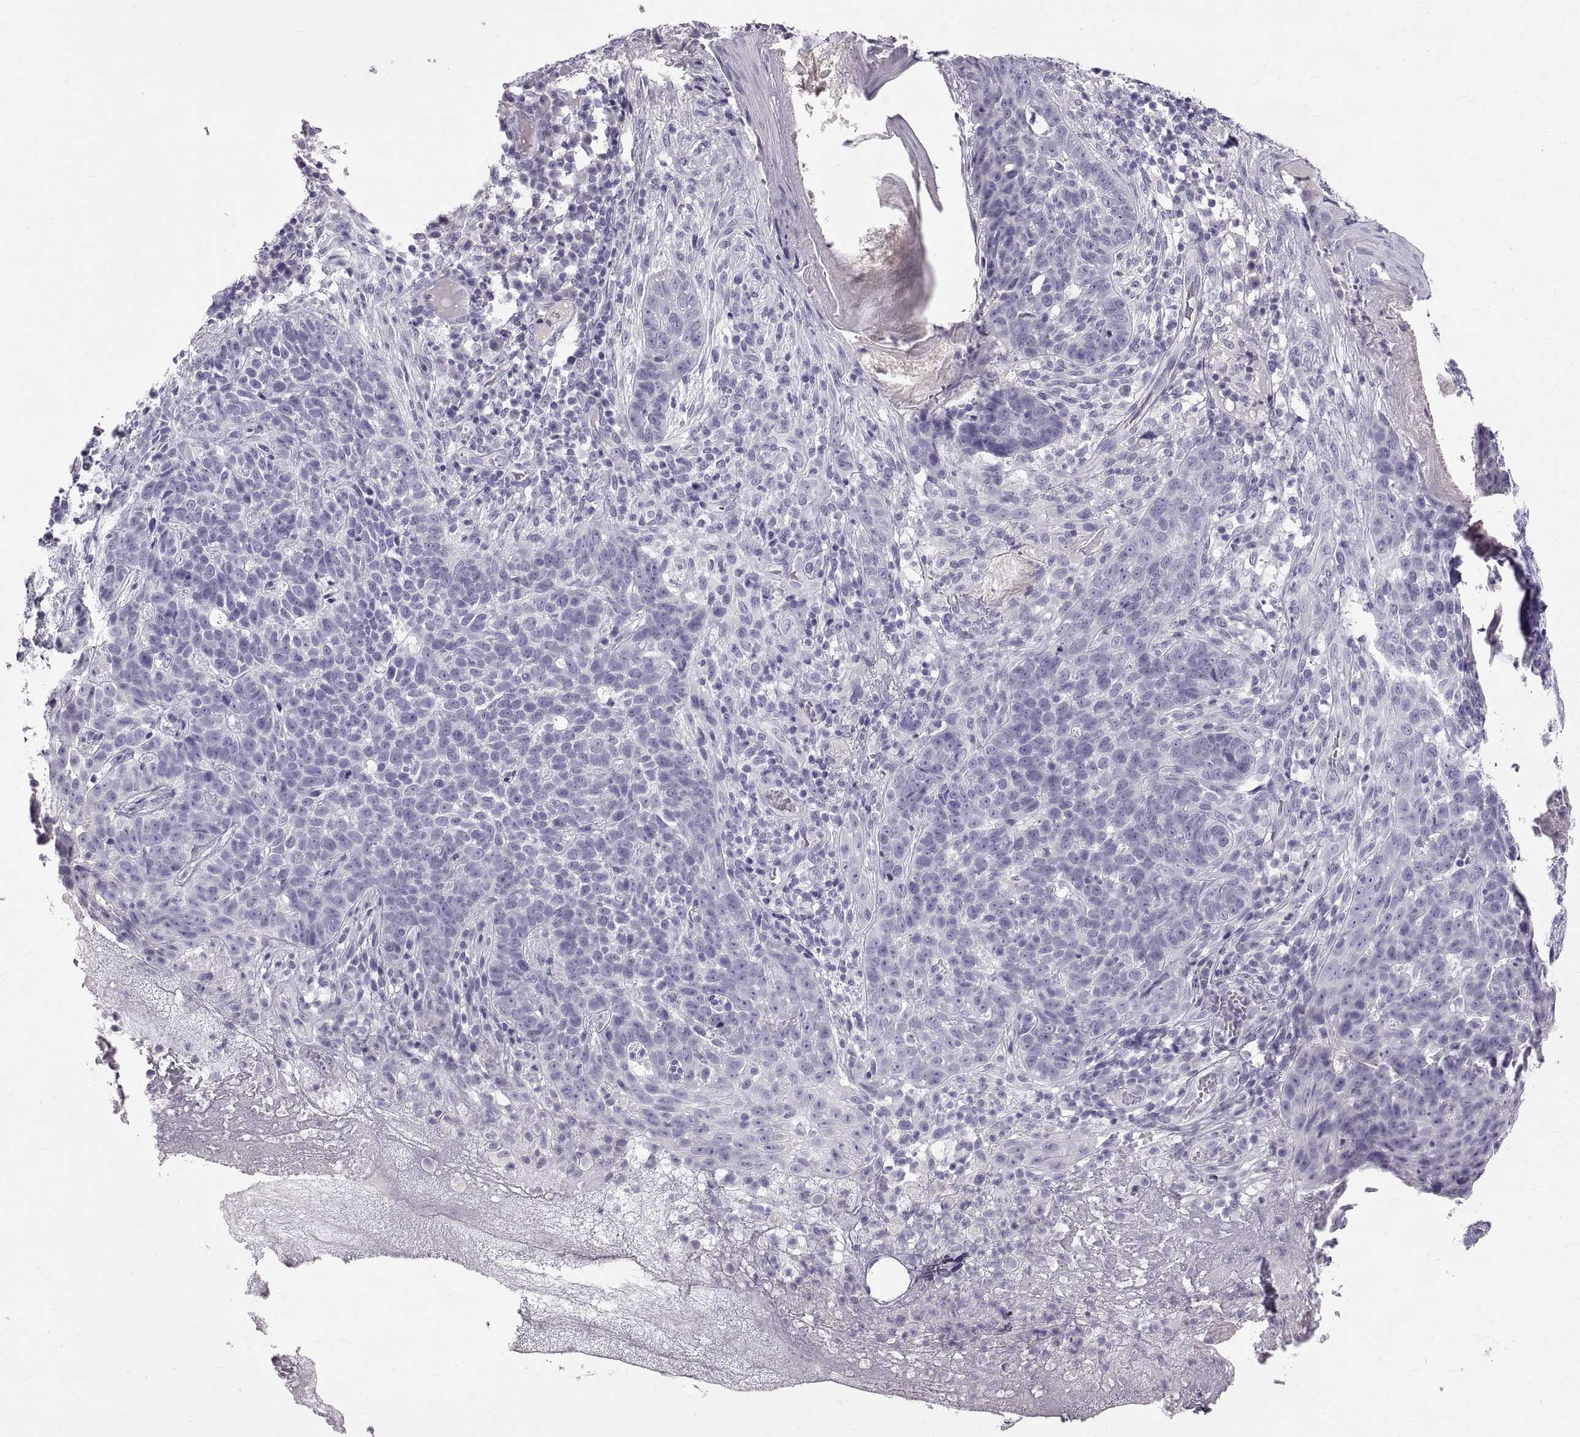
{"staining": {"intensity": "negative", "quantity": "none", "location": "none"}, "tissue": "skin cancer", "cell_type": "Tumor cells", "image_type": "cancer", "snomed": [{"axis": "morphology", "description": "Basal cell carcinoma"}, {"axis": "topography", "description": "Skin"}], "caption": "A high-resolution micrograph shows immunohistochemistry staining of skin basal cell carcinoma, which exhibits no significant positivity in tumor cells.", "gene": "WFDC8", "patient": {"sex": "female", "age": 69}}